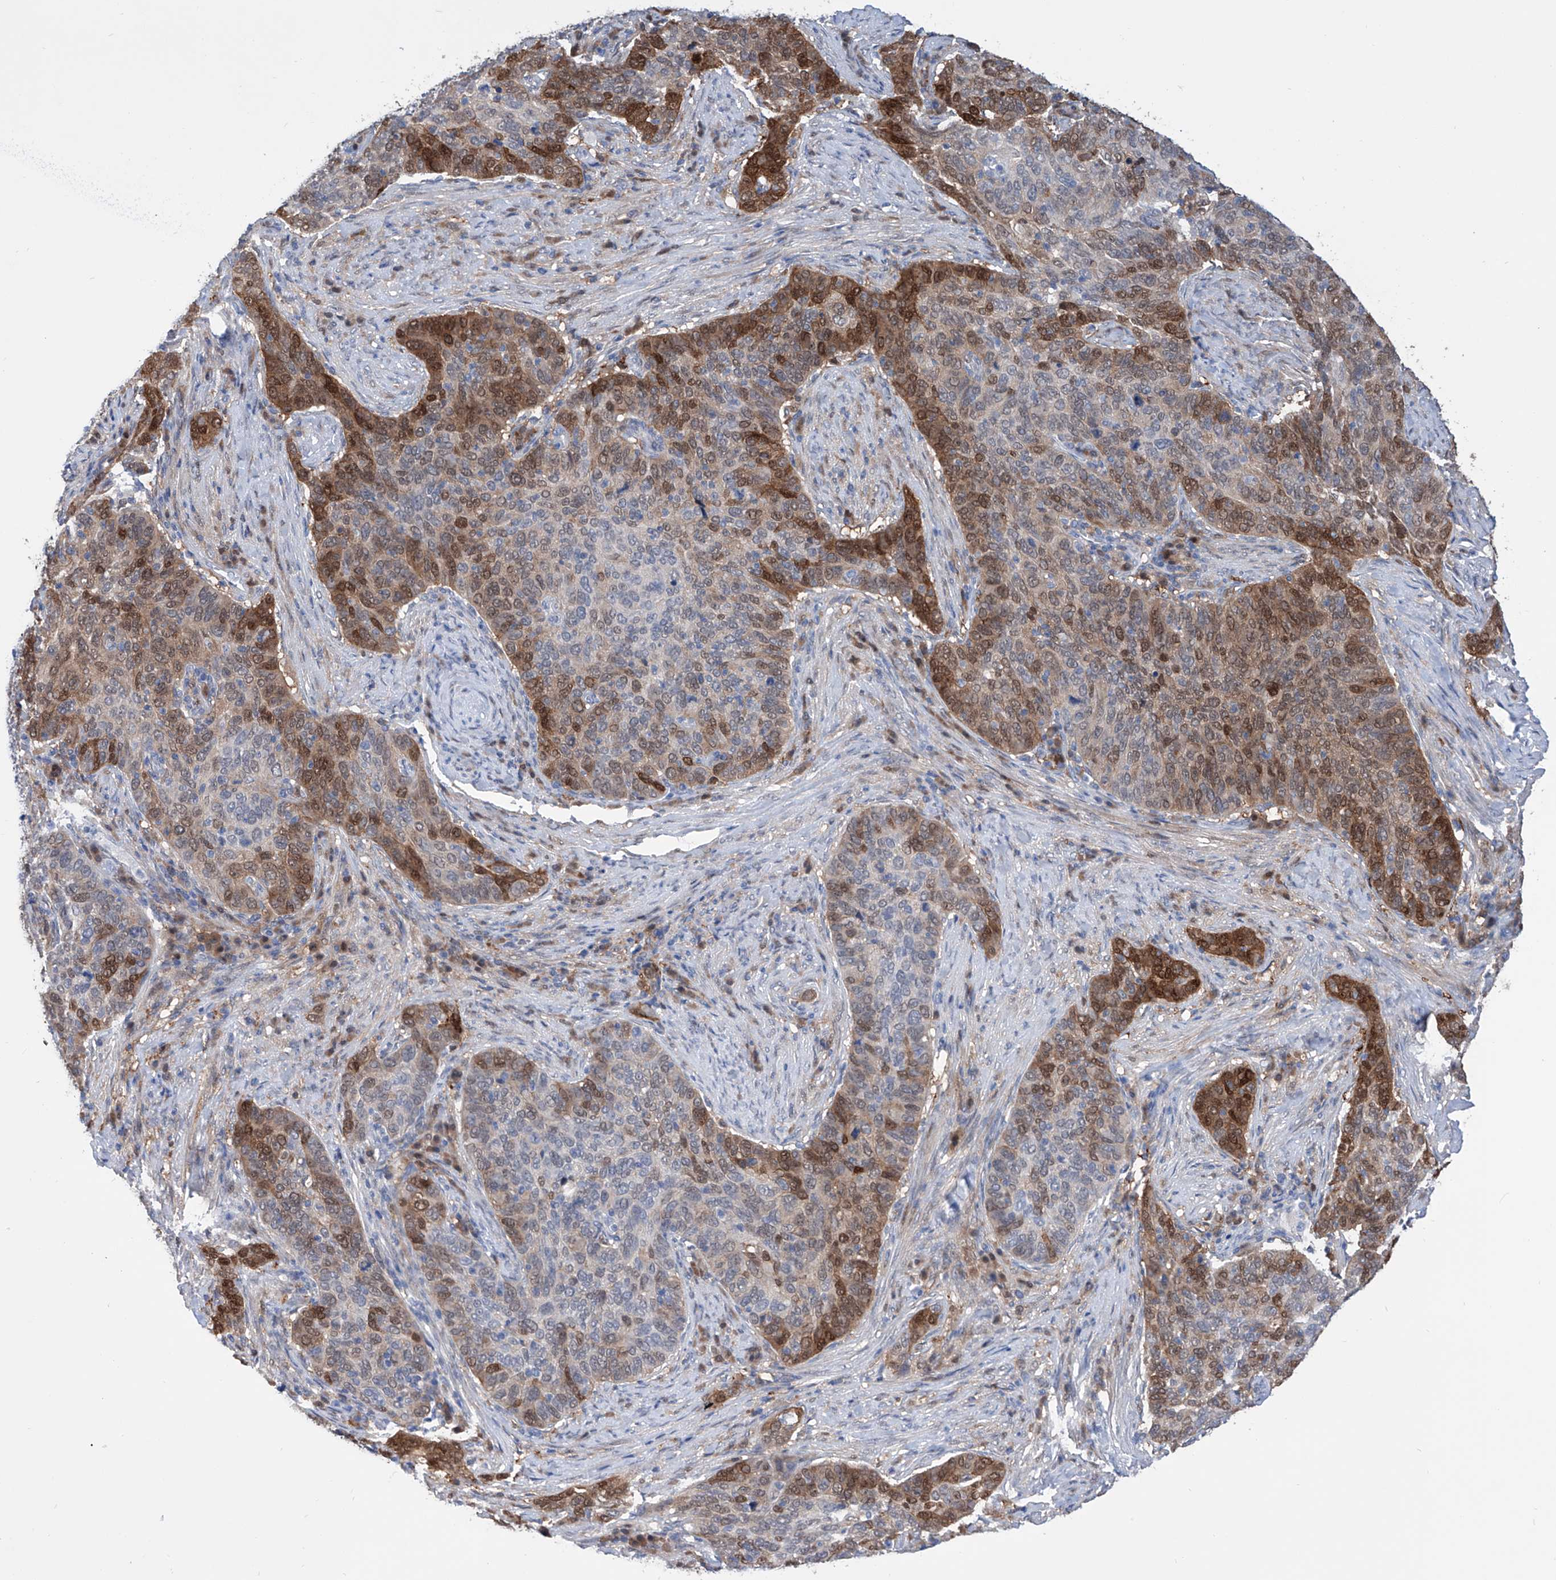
{"staining": {"intensity": "moderate", "quantity": "25%-75%", "location": "cytoplasmic/membranous,nuclear"}, "tissue": "cervical cancer", "cell_type": "Tumor cells", "image_type": "cancer", "snomed": [{"axis": "morphology", "description": "Squamous cell carcinoma, NOS"}, {"axis": "topography", "description": "Cervix"}], "caption": "IHC (DAB (3,3'-diaminobenzidine)) staining of cervical cancer displays moderate cytoplasmic/membranous and nuclear protein staining in about 25%-75% of tumor cells.", "gene": "PDXK", "patient": {"sex": "female", "age": 60}}